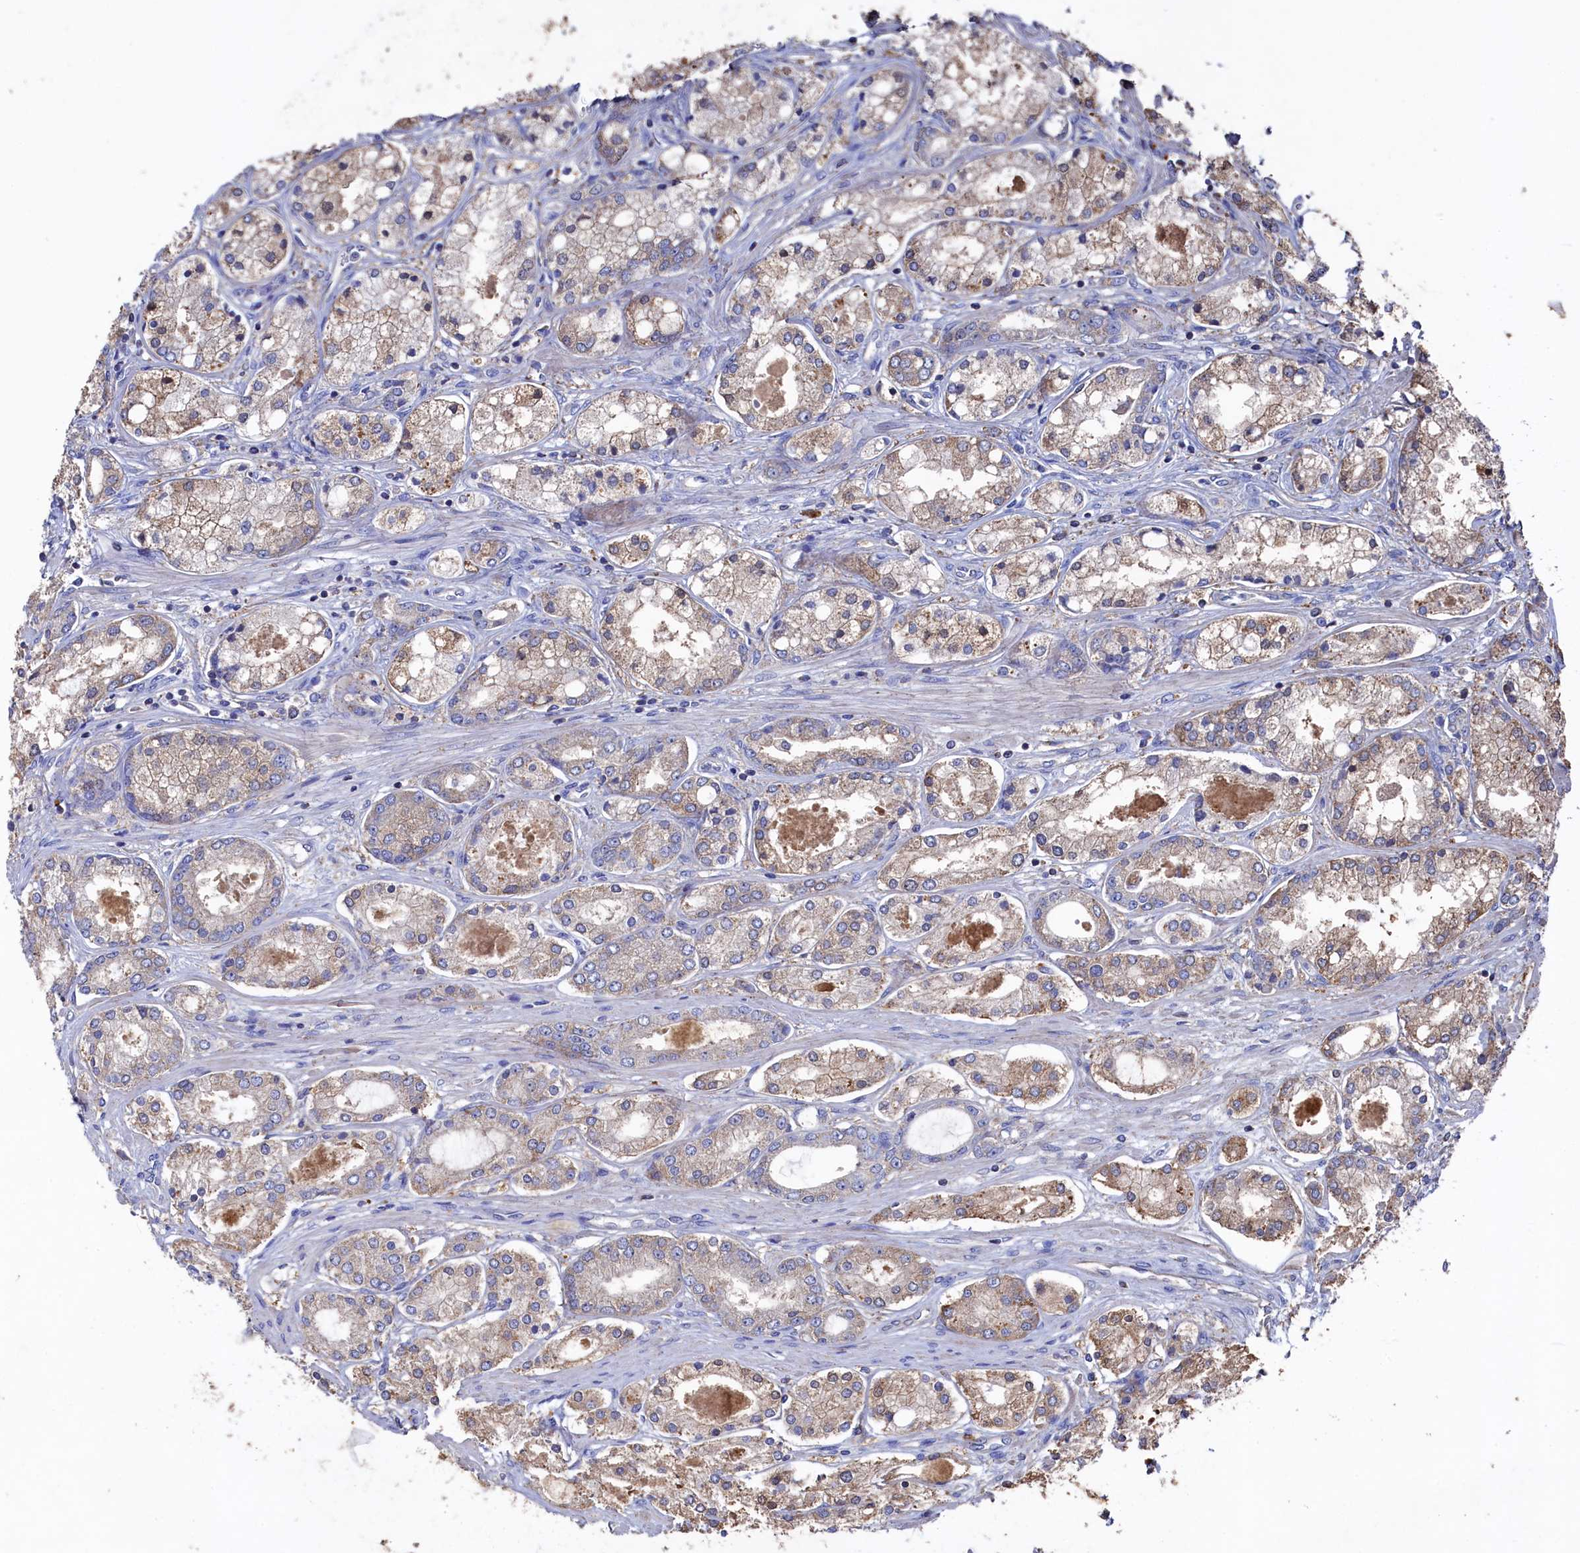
{"staining": {"intensity": "weak", "quantity": ">75%", "location": "cytoplasmic/membranous"}, "tissue": "prostate cancer", "cell_type": "Tumor cells", "image_type": "cancer", "snomed": [{"axis": "morphology", "description": "Adenocarcinoma, Low grade"}, {"axis": "topography", "description": "Prostate"}], "caption": "Brown immunohistochemical staining in prostate cancer (adenocarcinoma (low-grade)) shows weak cytoplasmic/membranous positivity in approximately >75% of tumor cells.", "gene": "TK2", "patient": {"sex": "male", "age": 68}}